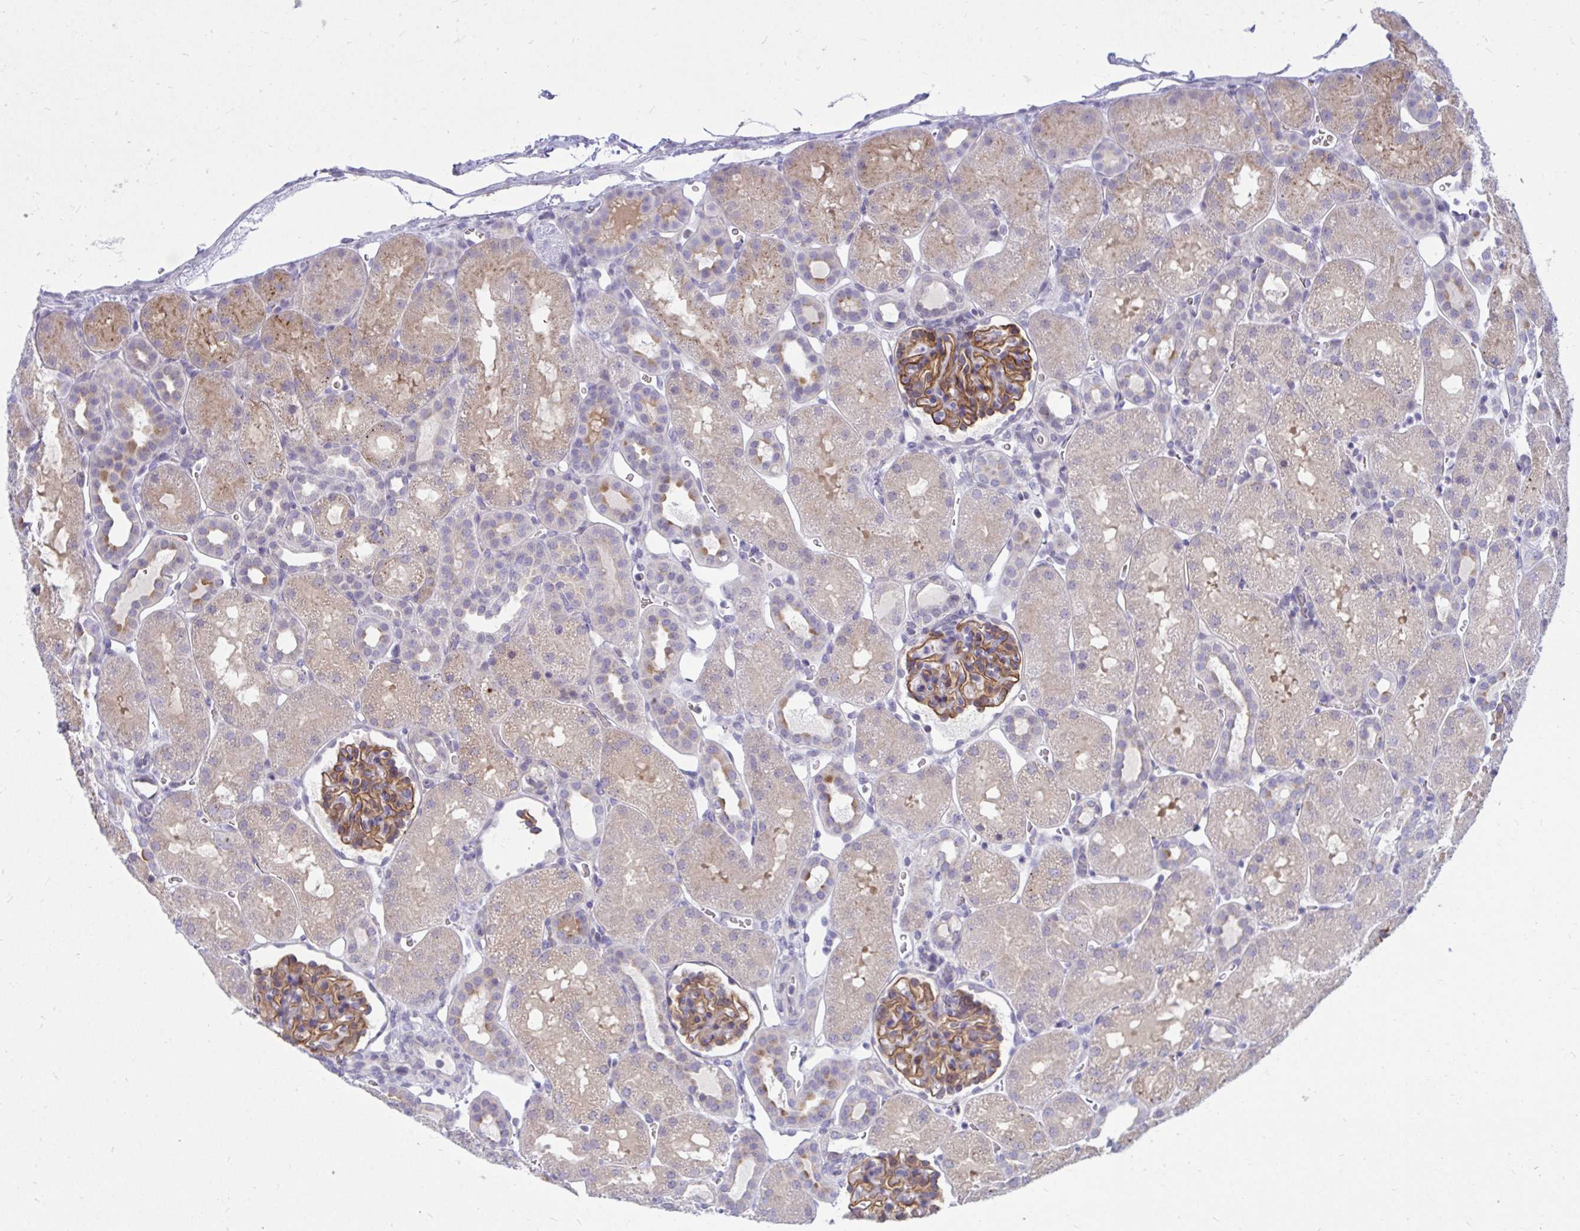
{"staining": {"intensity": "moderate", "quantity": ">75%", "location": "cytoplasmic/membranous"}, "tissue": "kidney", "cell_type": "Cells in glomeruli", "image_type": "normal", "snomed": [{"axis": "morphology", "description": "Normal tissue, NOS"}, {"axis": "topography", "description": "Kidney"}], "caption": "Kidney stained for a protein (brown) demonstrates moderate cytoplasmic/membranous positive staining in approximately >75% of cells in glomeruli.", "gene": "ZSCAN25", "patient": {"sex": "male", "age": 2}}